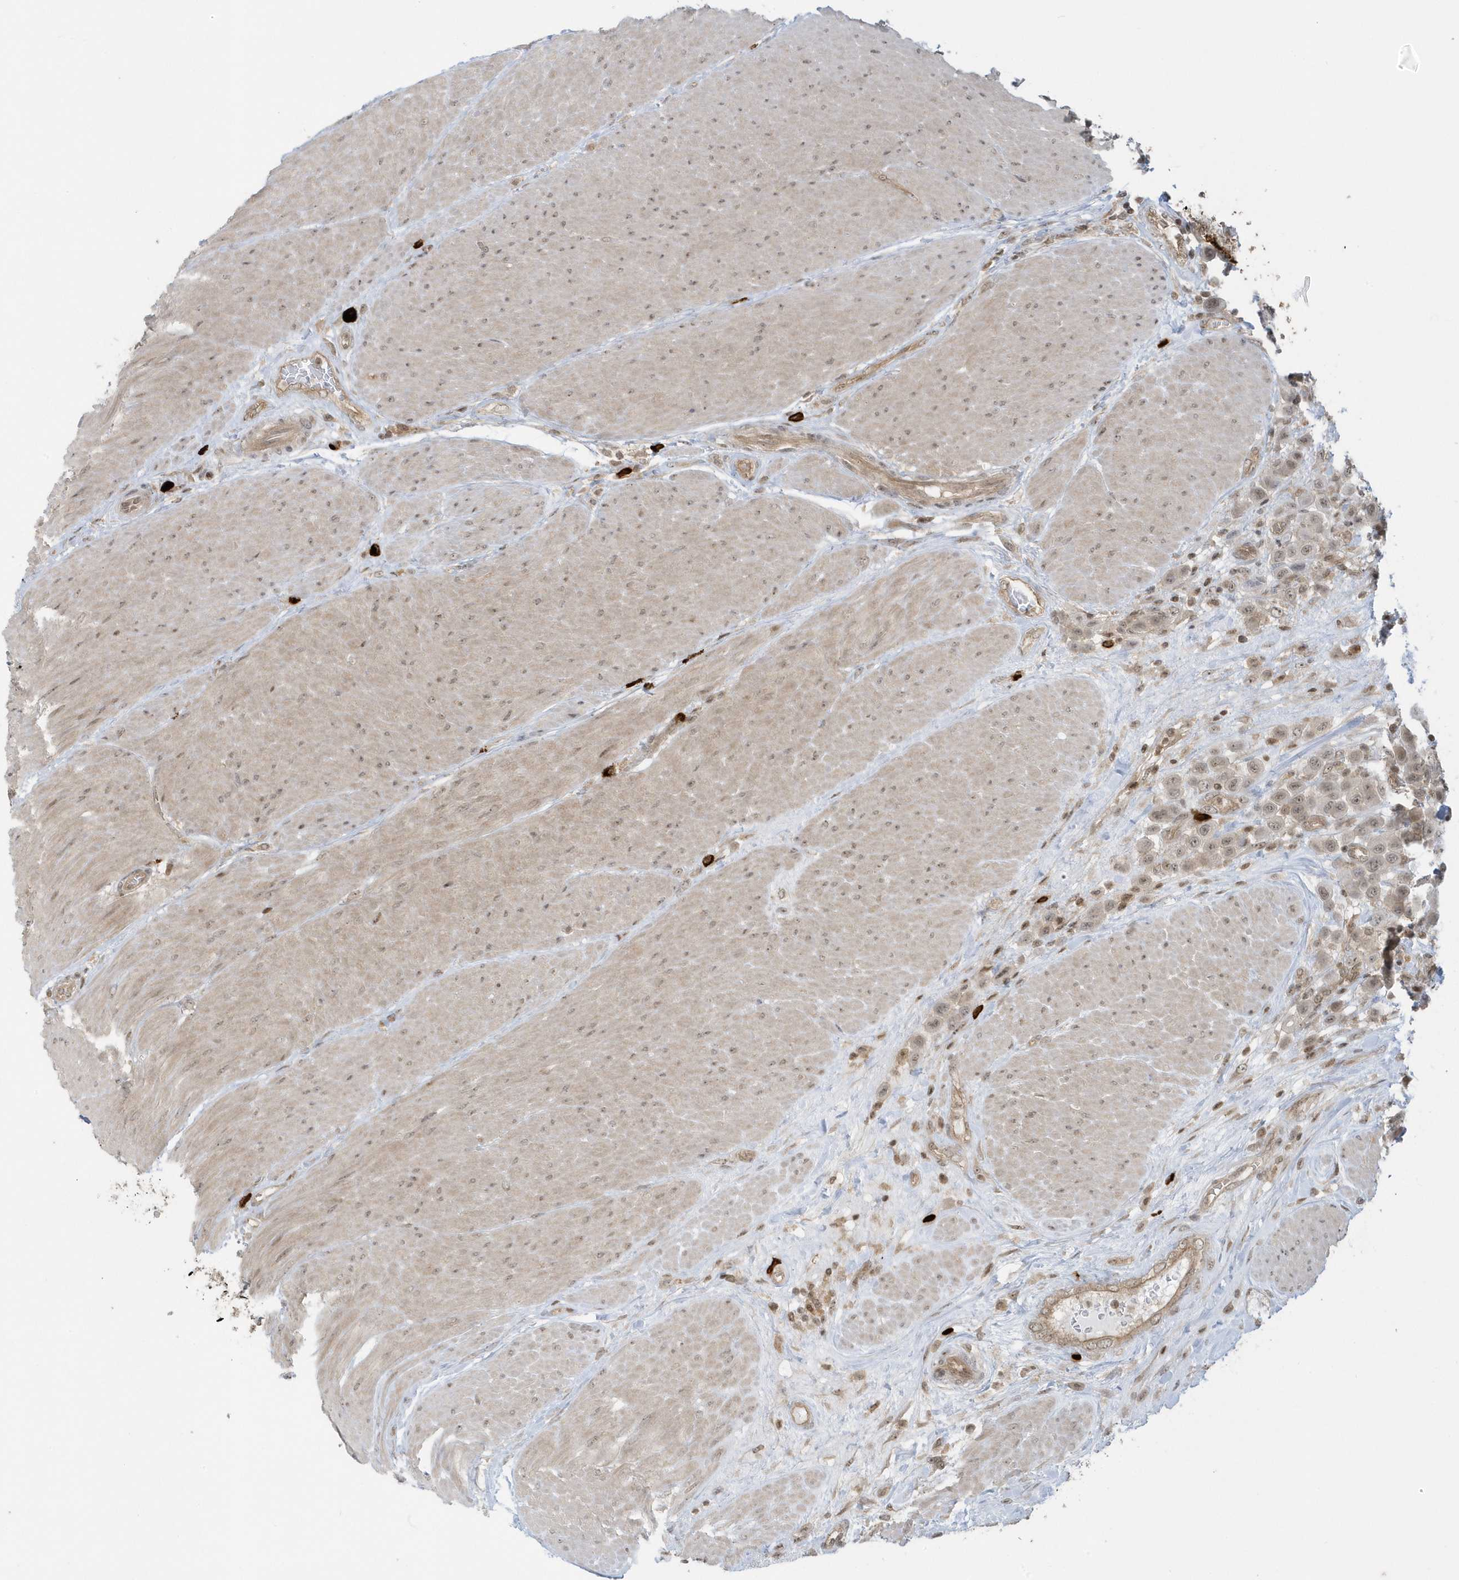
{"staining": {"intensity": "weak", "quantity": ">75%", "location": "nuclear"}, "tissue": "urothelial cancer", "cell_type": "Tumor cells", "image_type": "cancer", "snomed": [{"axis": "morphology", "description": "Urothelial carcinoma, High grade"}, {"axis": "topography", "description": "Urinary bladder"}], "caption": "An image of human high-grade urothelial carcinoma stained for a protein reveals weak nuclear brown staining in tumor cells.", "gene": "PPP1R7", "patient": {"sex": "male", "age": 50}}